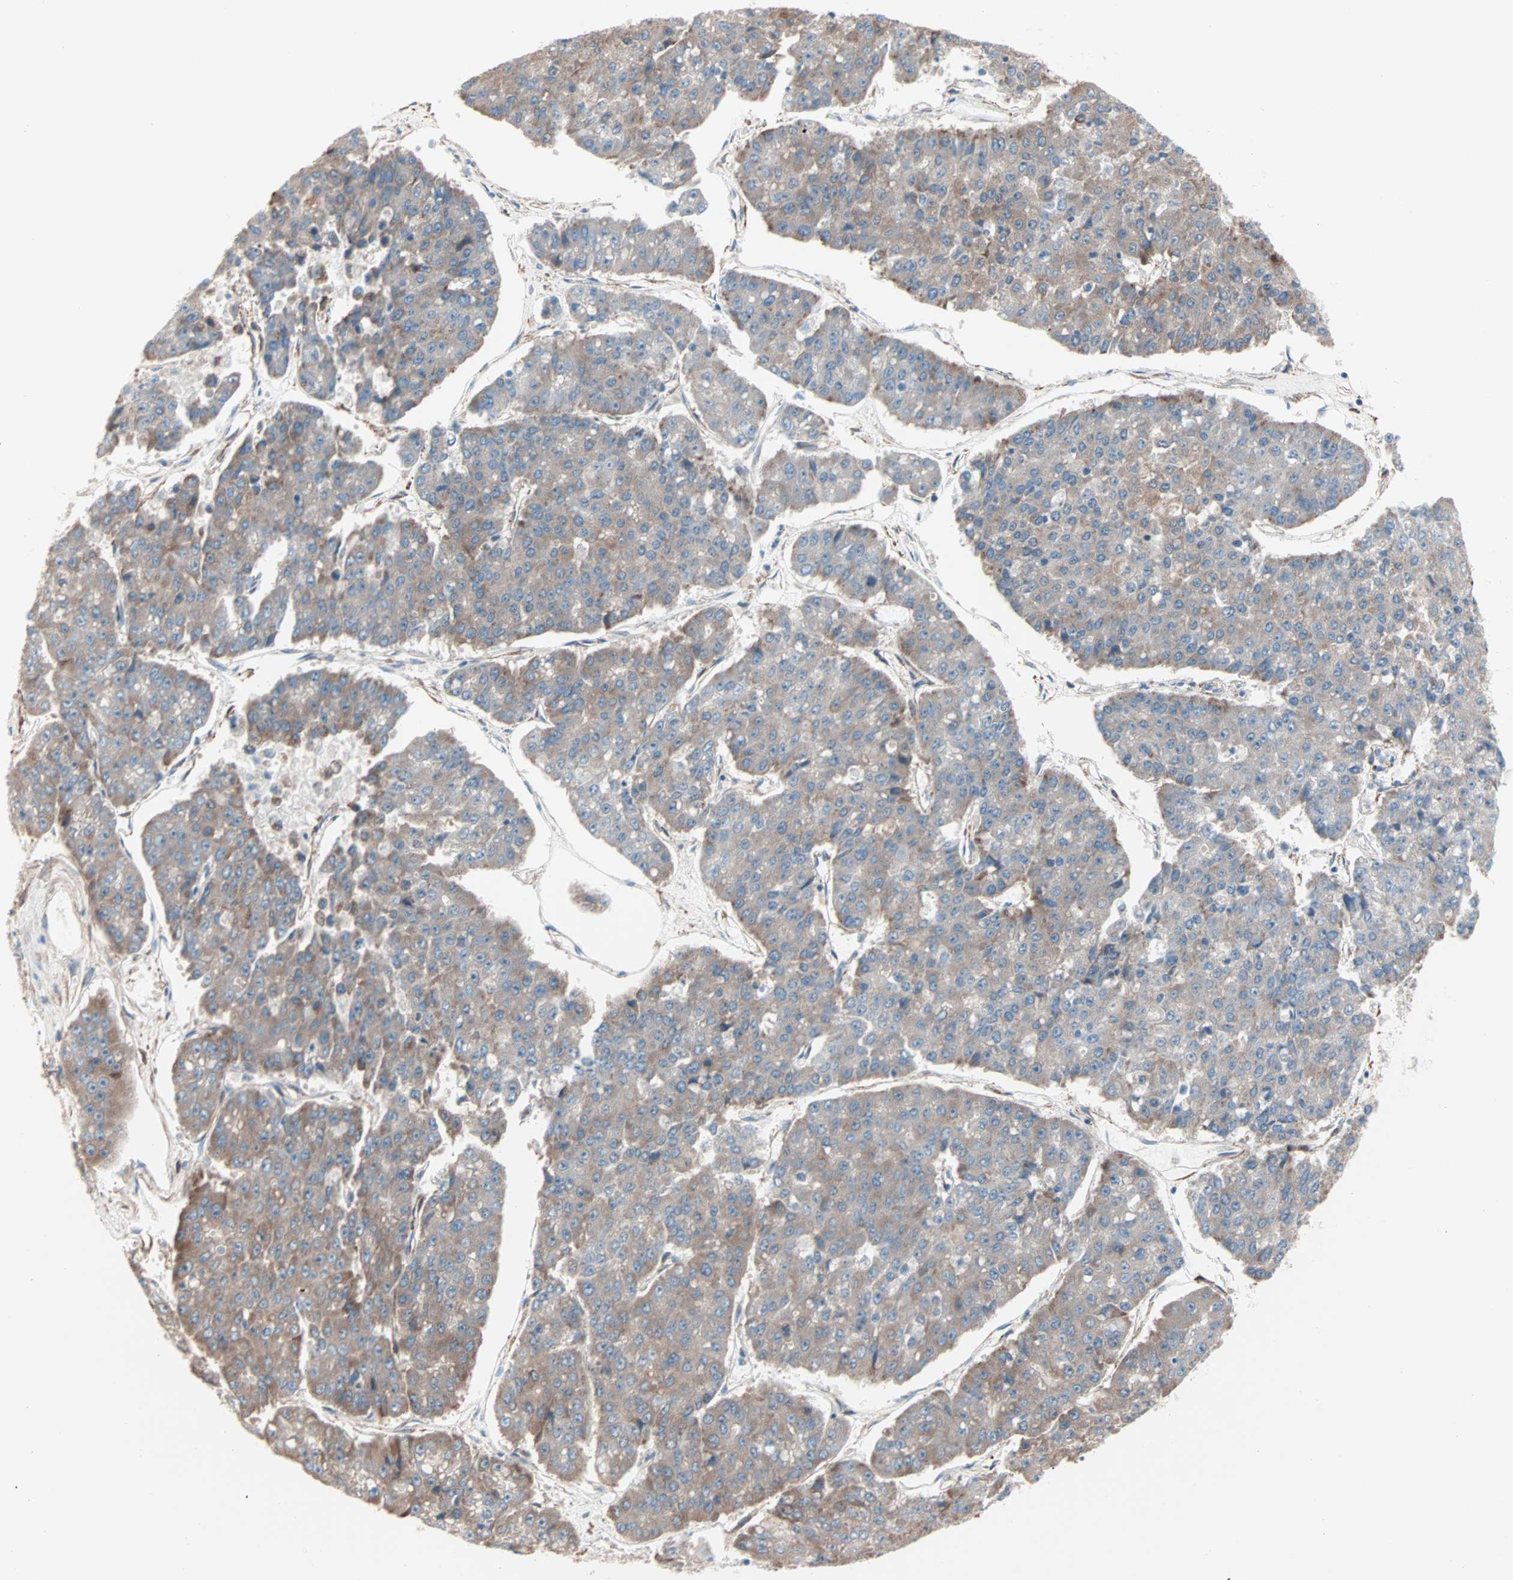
{"staining": {"intensity": "moderate", "quantity": ">75%", "location": "cytoplasmic/membranous"}, "tissue": "pancreatic cancer", "cell_type": "Tumor cells", "image_type": "cancer", "snomed": [{"axis": "morphology", "description": "Adenocarcinoma, NOS"}, {"axis": "topography", "description": "Pancreas"}], "caption": "A medium amount of moderate cytoplasmic/membranous staining is seen in approximately >75% of tumor cells in pancreatic cancer (adenocarcinoma) tissue.", "gene": "ALG5", "patient": {"sex": "male", "age": 50}}